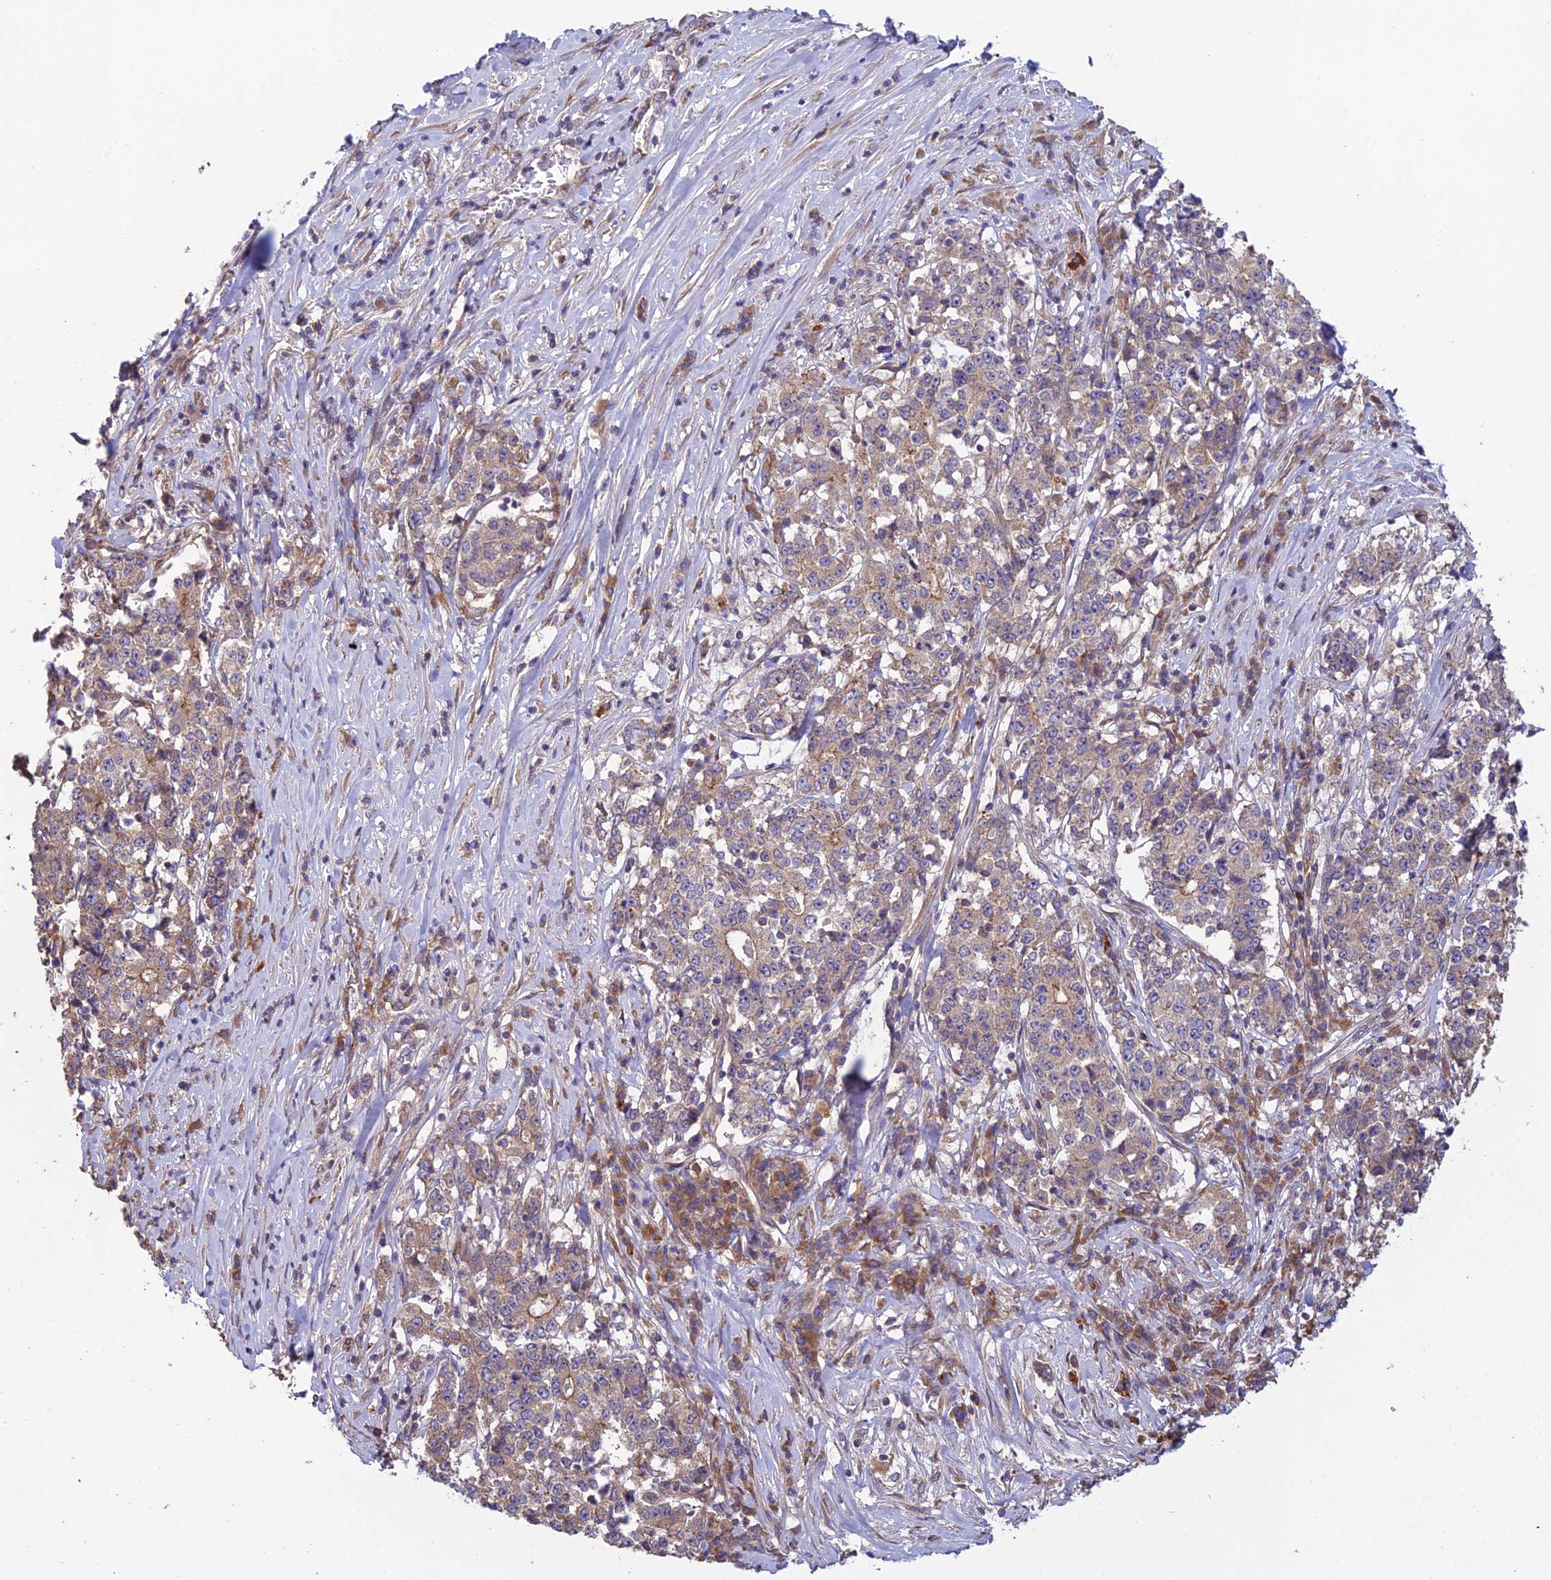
{"staining": {"intensity": "weak", "quantity": ">75%", "location": "cytoplasmic/membranous"}, "tissue": "stomach cancer", "cell_type": "Tumor cells", "image_type": "cancer", "snomed": [{"axis": "morphology", "description": "Adenocarcinoma, NOS"}, {"axis": "topography", "description": "Stomach"}], "caption": "The photomicrograph reveals immunohistochemical staining of stomach cancer. There is weak cytoplasmic/membranous positivity is appreciated in about >75% of tumor cells.", "gene": "MRNIP", "patient": {"sex": "male", "age": 59}}